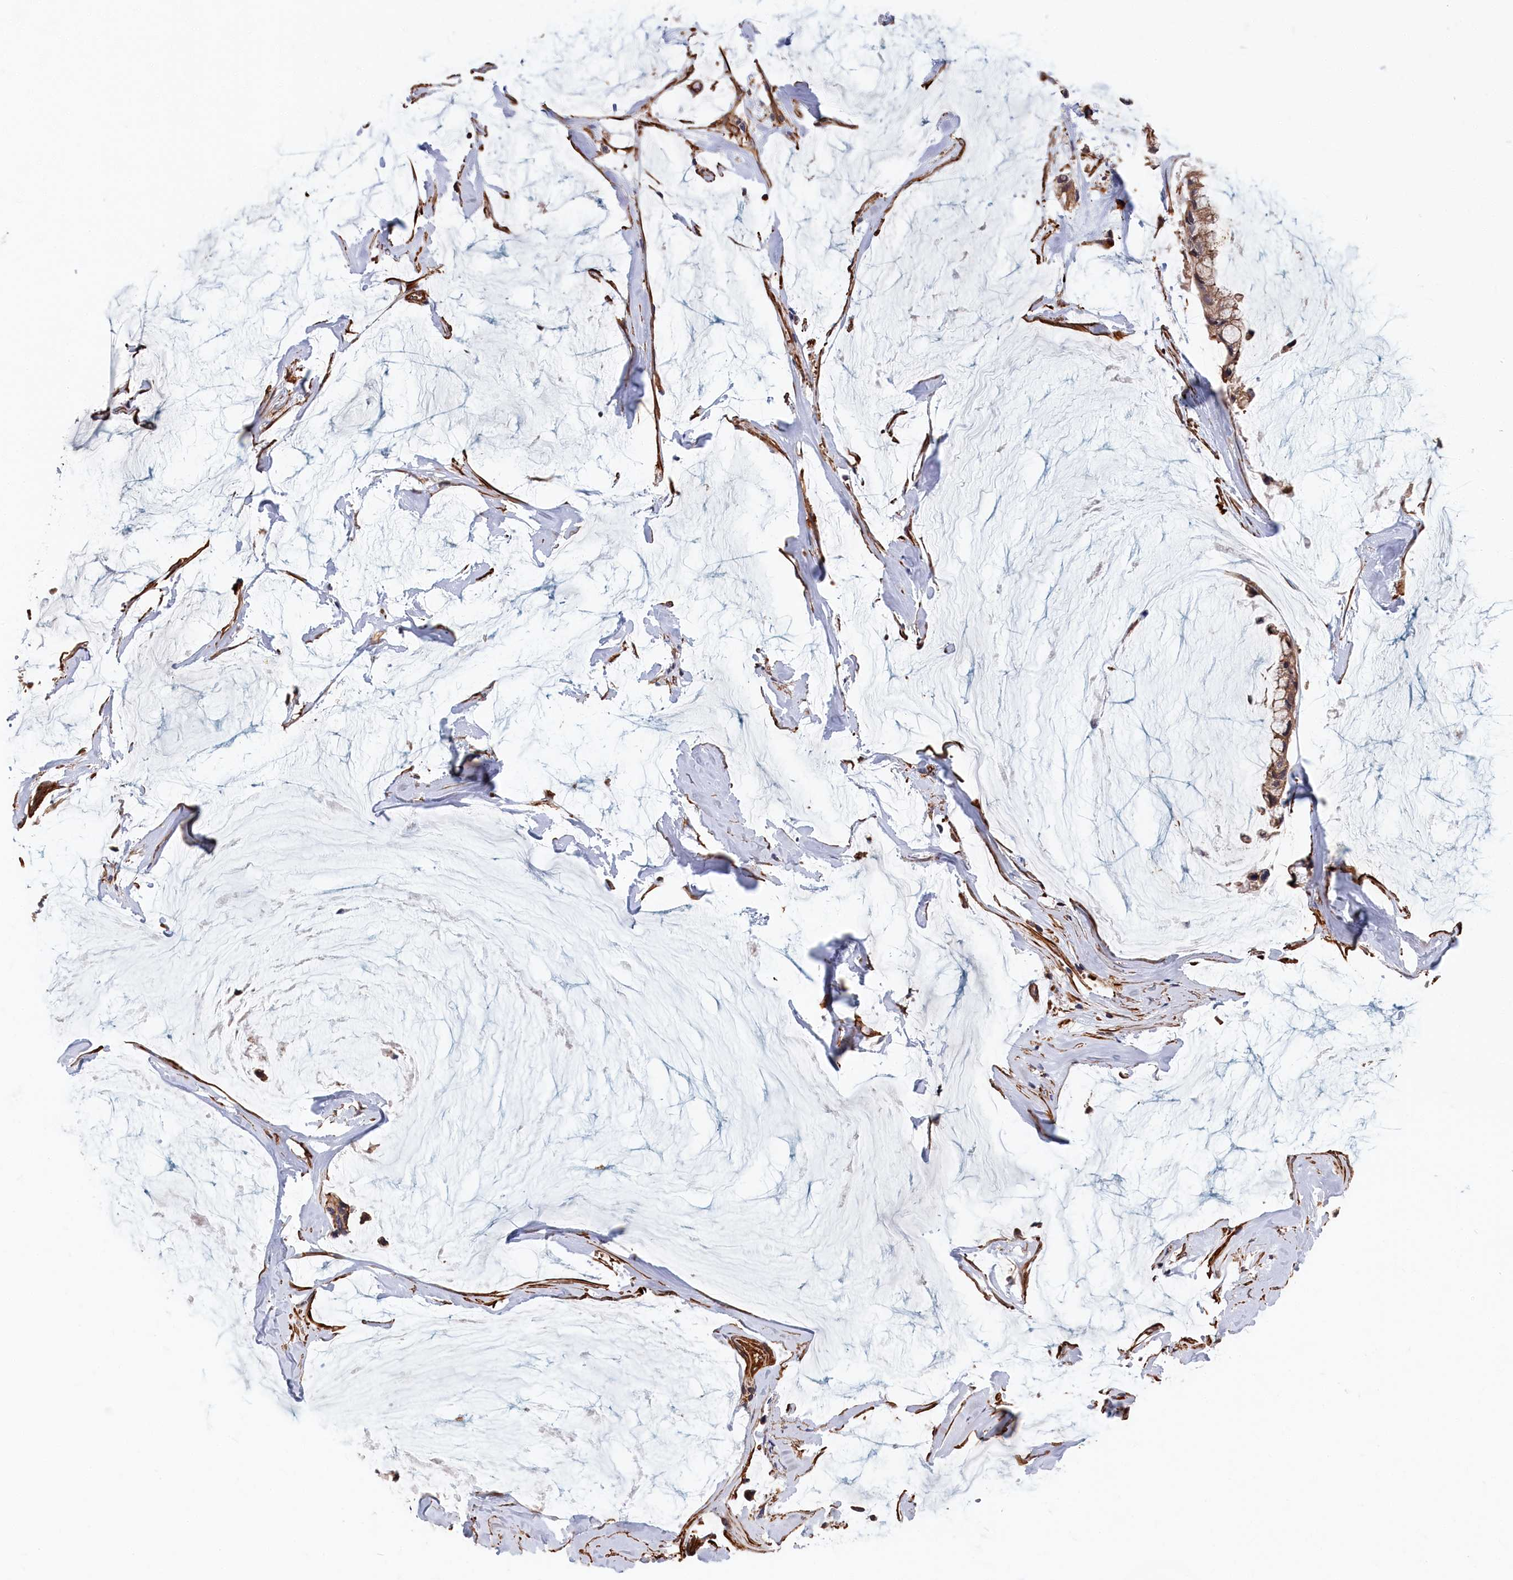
{"staining": {"intensity": "weak", "quantity": ">75%", "location": "cytoplasmic/membranous"}, "tissue": "ovarian cancer", "cell_type": "Tumor cells", "image_type": "cancer", "snomed": [{"axis": "morphology", "description": "Cystadenocarcinoma, mucinous, NOS"}, {"axis": "topography", "description": "Ovary"}], "caption": "The micrograph exhibits staining of mucinous cystadenocarcinoma (ovarian), revealing weak cytoplasmic/membranous protein positivity (brown color) within tumor cells.", "gene": "LDHD", "patient": {"sex": "female", "age": 39}}